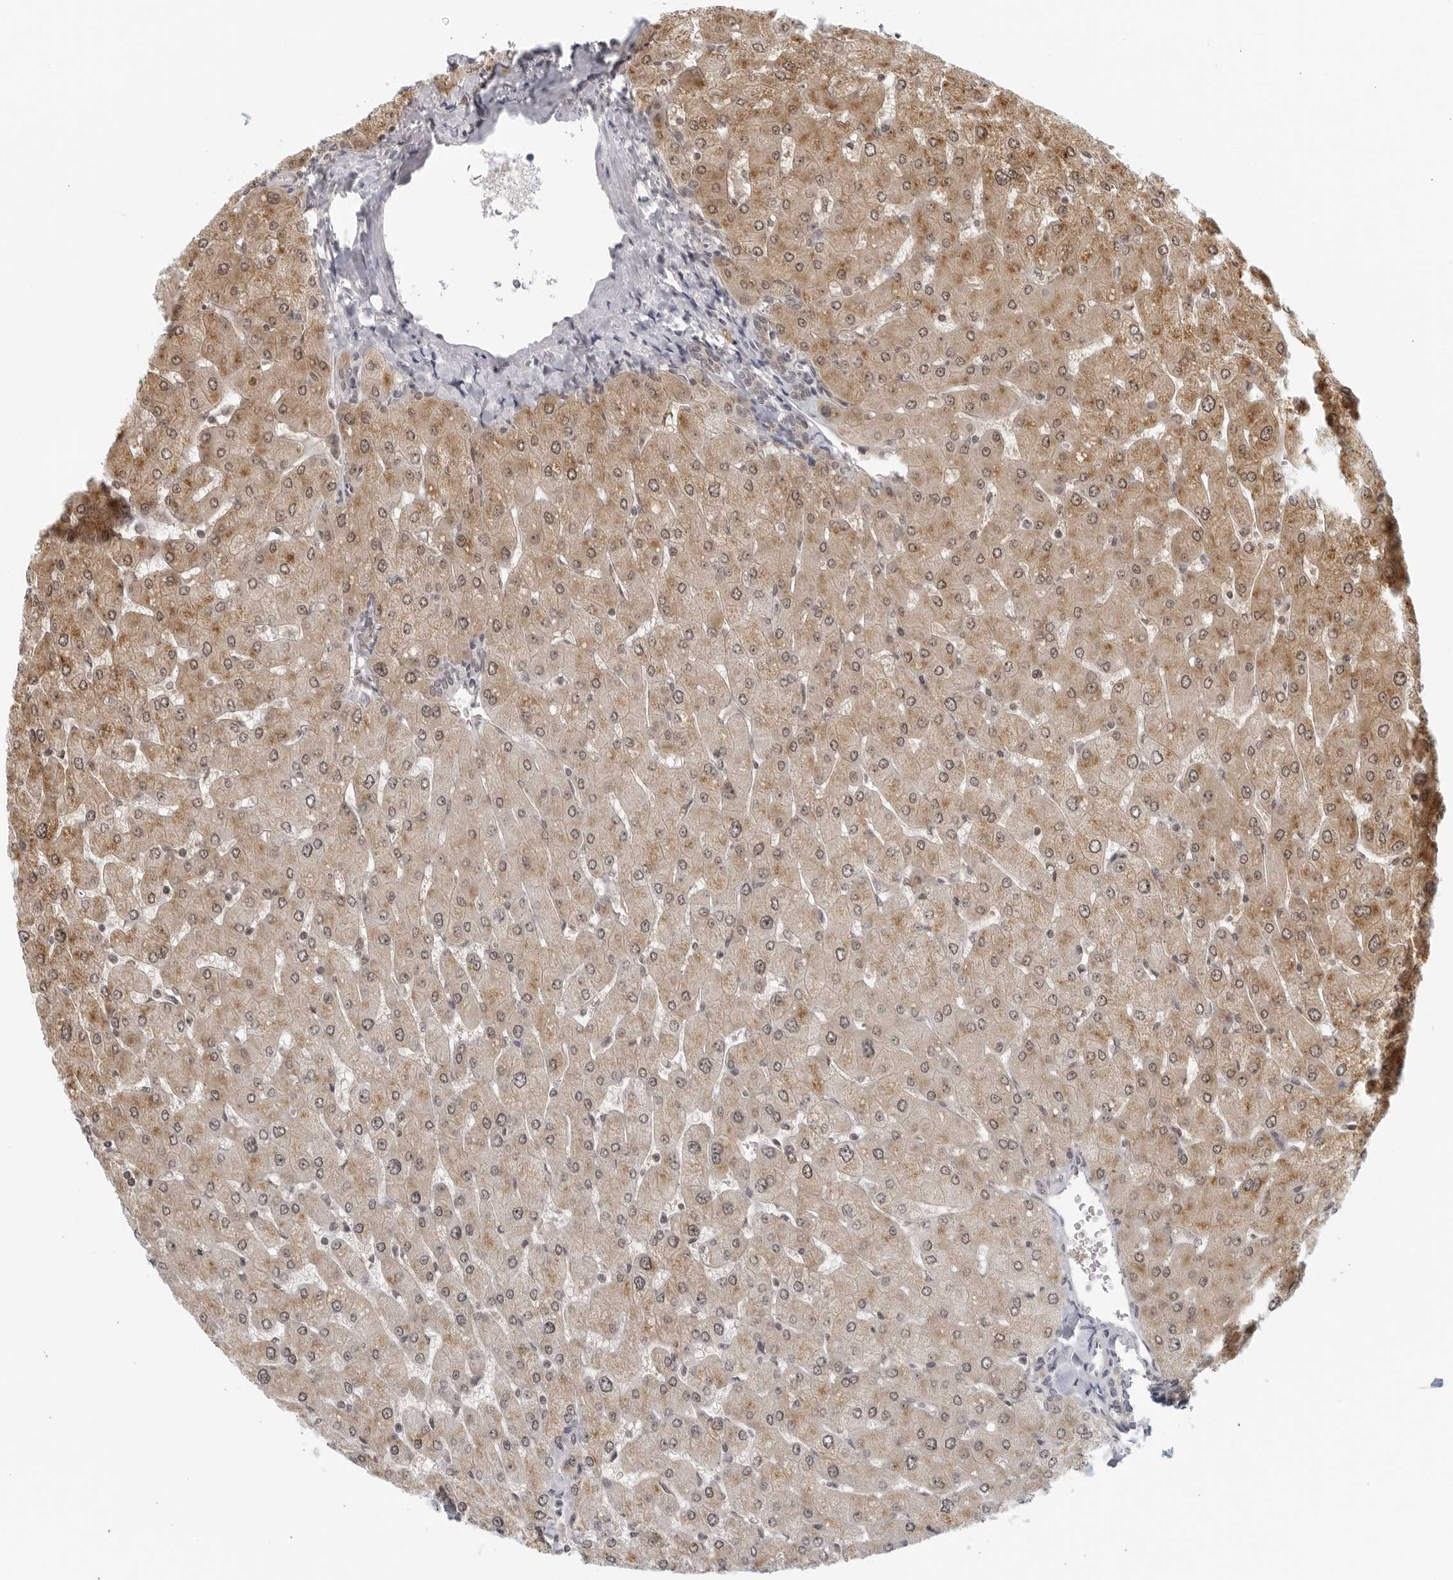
{"staining": {"intensity": "weak", "quantity": "<25%", "location": "cytoplasmic/membranous"}, "tissue": "liver", "cell_type": "Cholangiocytes", "image_type": "normal", "snomed": [{"axis": "morphology", "description": "Normal tissue, NOS"}, {"axis": "topography", "description": "Liver"}], "caption": "Histopathology image shows no significant protein expression in cholangiocytes of benign liver. (IHC, brightfield microscopy, high magnification).", "gene": "RAB11FIP3", "patient": {"sex": "male", "age": 55}}